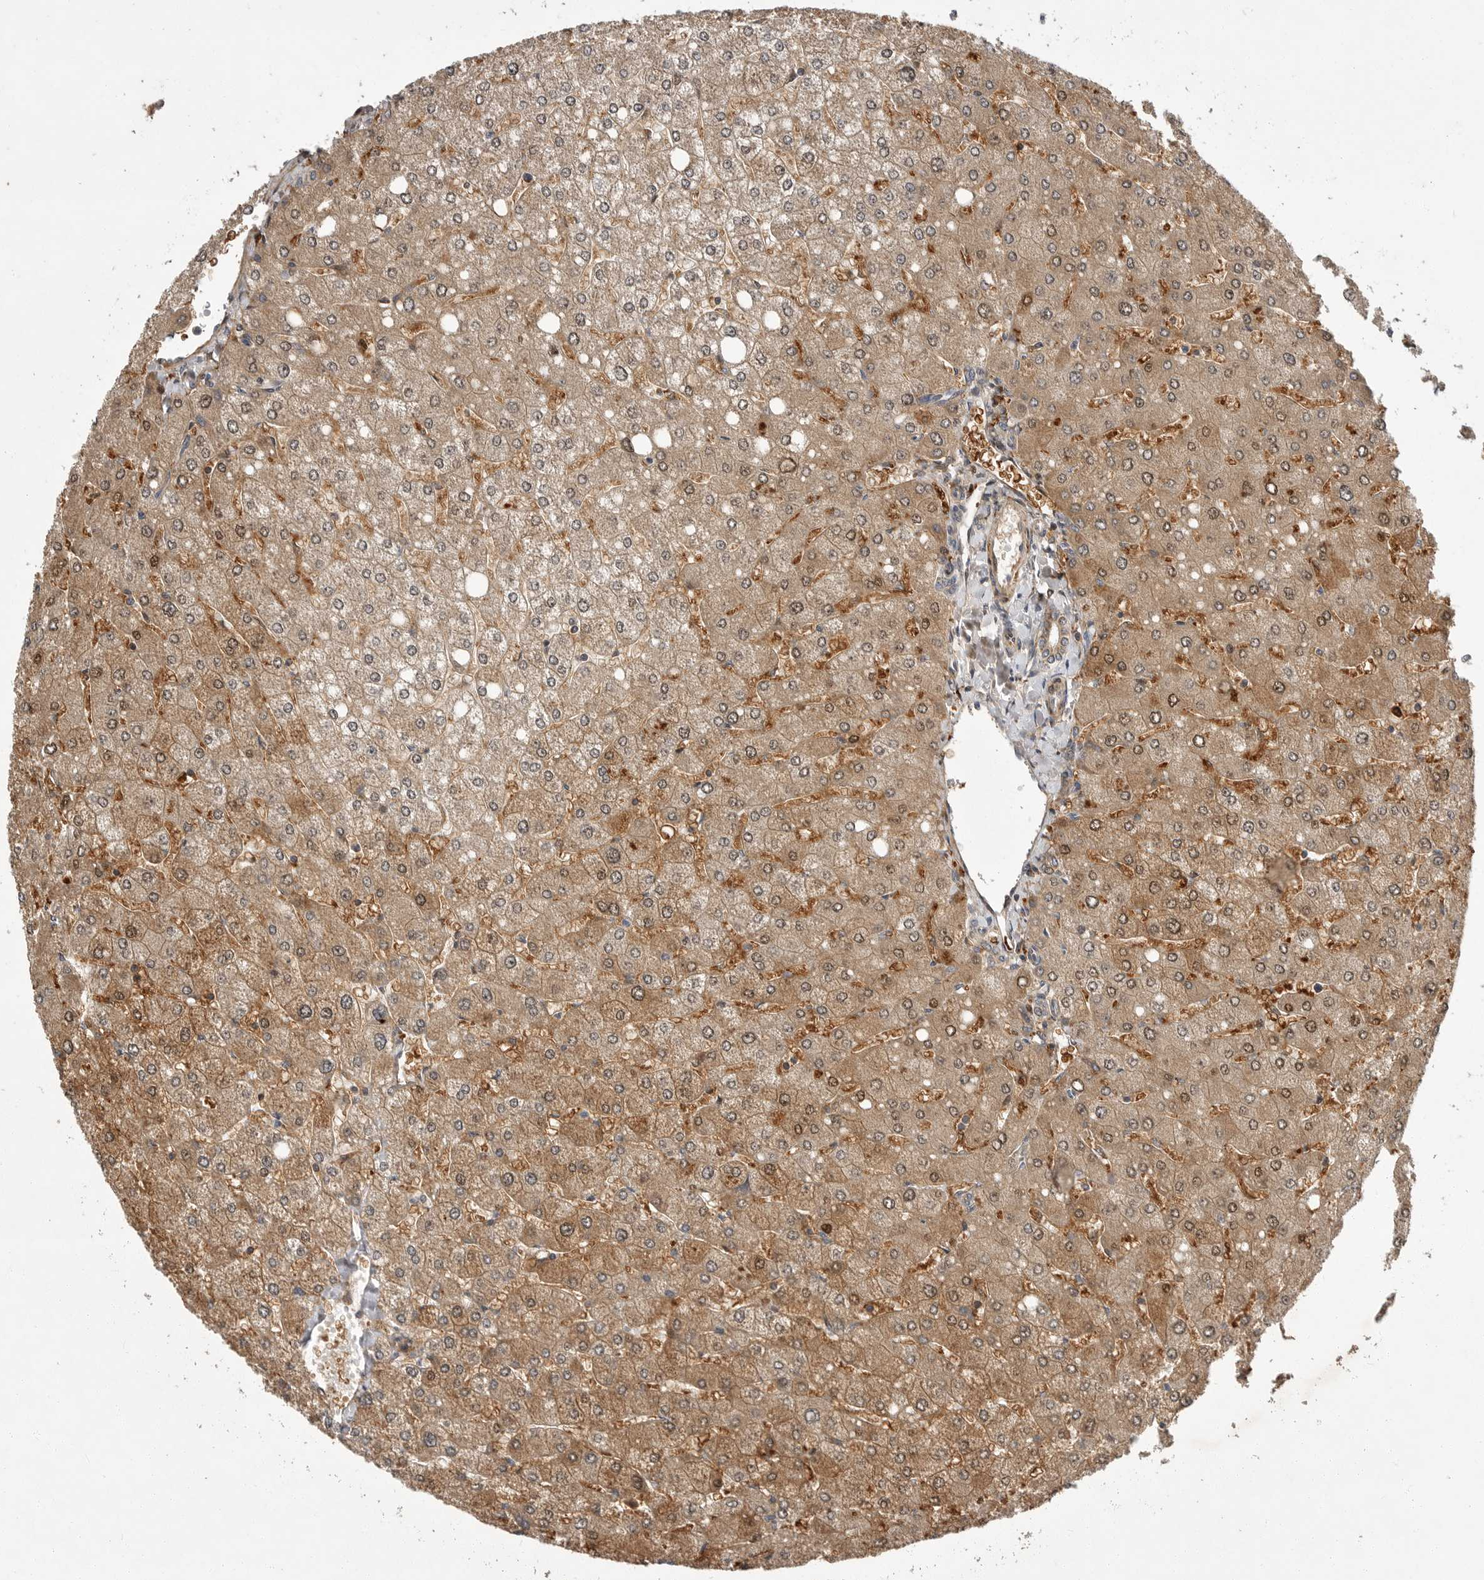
{"staining": {"intensity": "weak", "quantity": ">75%", "location": "cytoplasmic/membranous"}, "tissue": "liver", "cell_type": "Cholangiocytes", "image_type": "normal", "snomed": [{"axis": "morphology", "description": "Normal tissue, NOS"}, {"axis": "topography", "description": "Liver"}], "caption": "Brown immunohistochemical staining in benign liver shows weak cytoplasmic/membranous positivity in about >75% of cholangiocytes.", "gene": "KYAT3", "patient": {"sex": "male", "age": 55}}